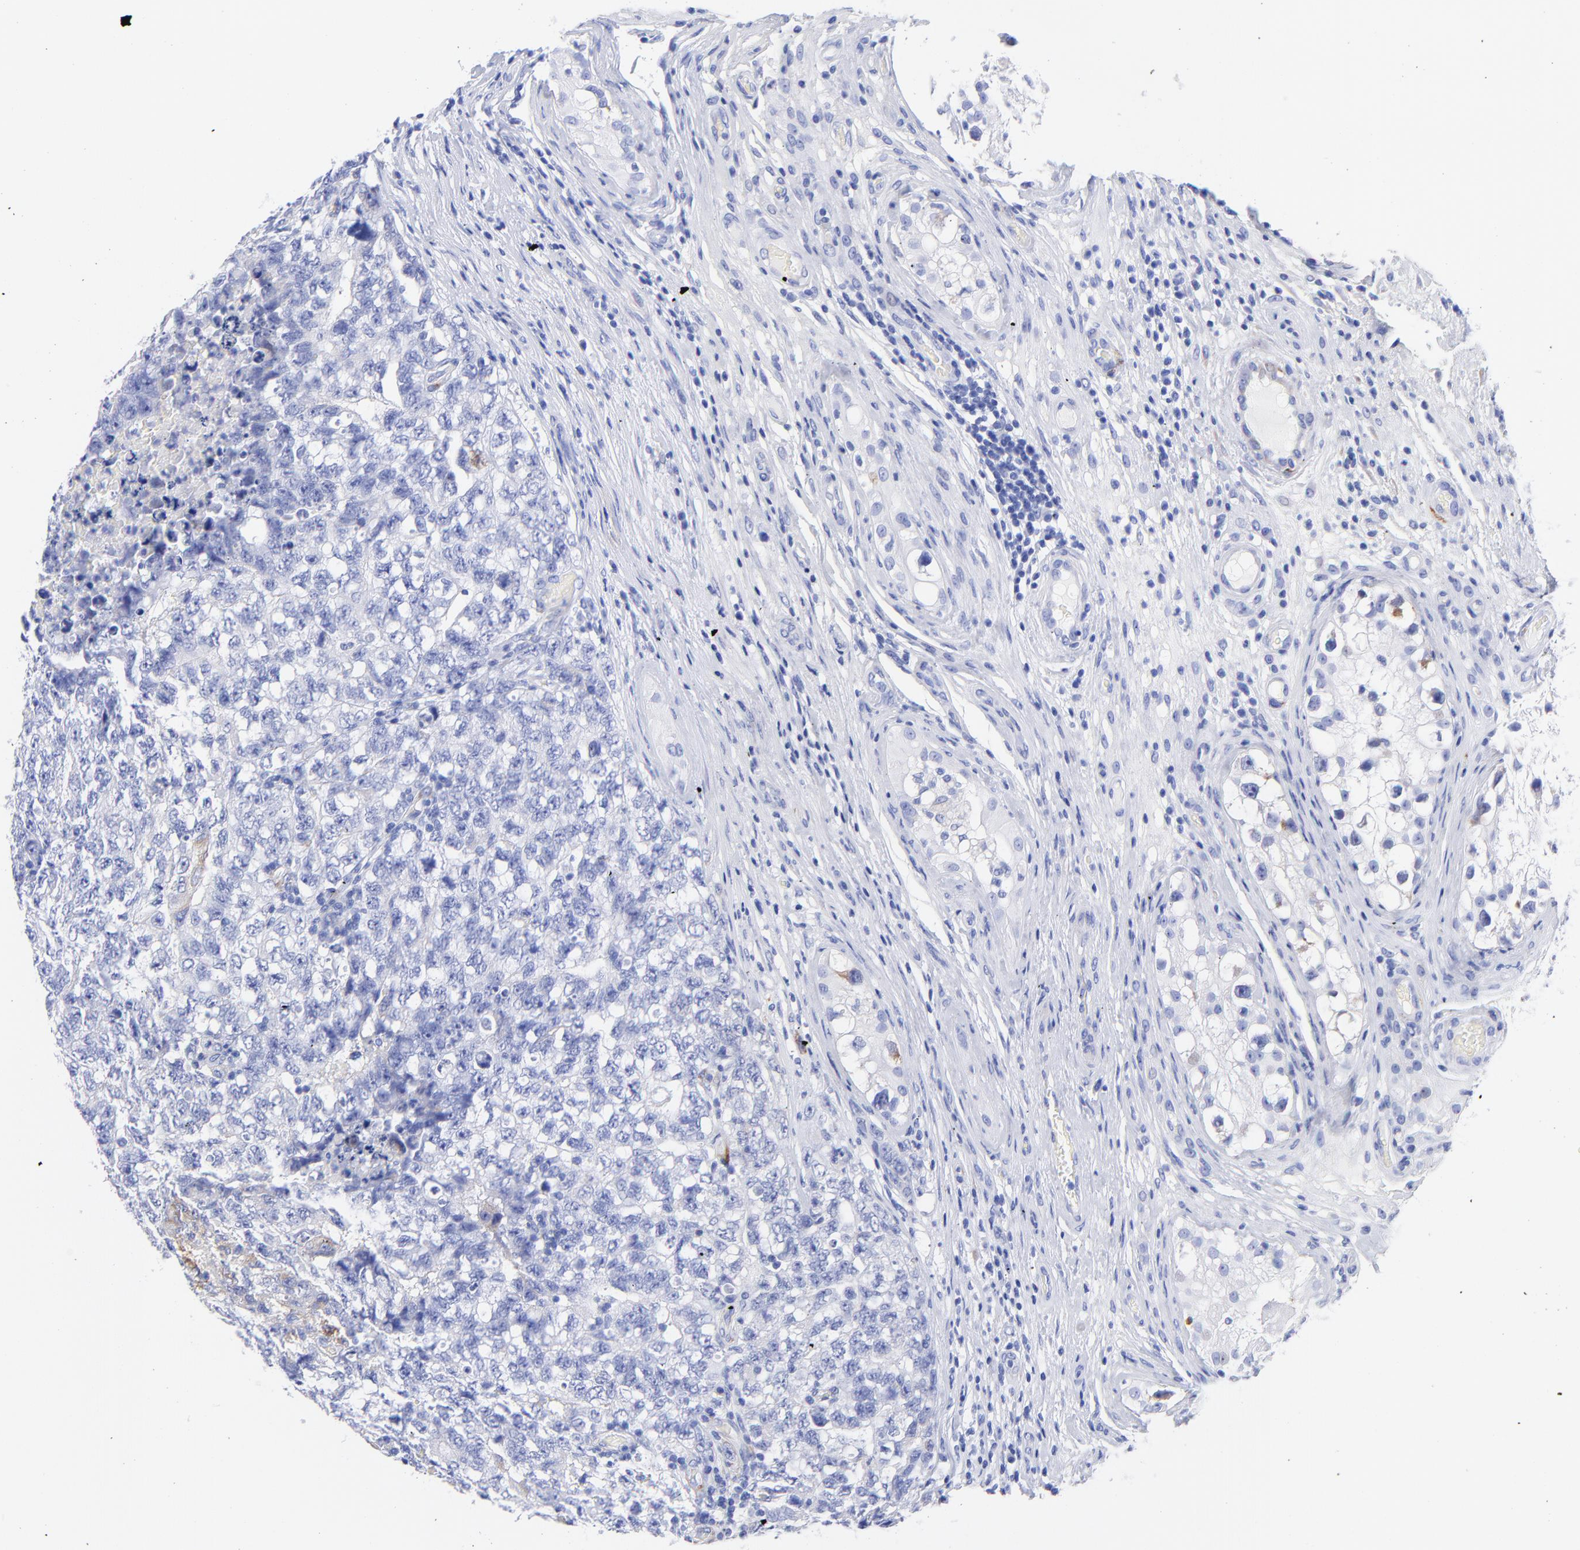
{"staining": {"intensity": "negative", "quantity": "none", "location": "none"}, "tissue": "testis cancer", "cell_type": "Tumor cells", "image_type": "cancer", "snomed": [{"axis": "morphology", "description": "Carcinoma, Embryonal, NOS"}, {"axis": "topography", "description": "Testis"}], "caption": "A histopathology image of testis cancer stained for a protein displays no brown staining in tumor cells. (DAB (3,3'-diaminobenzidine) immunohistochemistry (IHC), high magnification).", "gene": "C1QTNF6", "patient": {"sex": "male", "age": 31}}